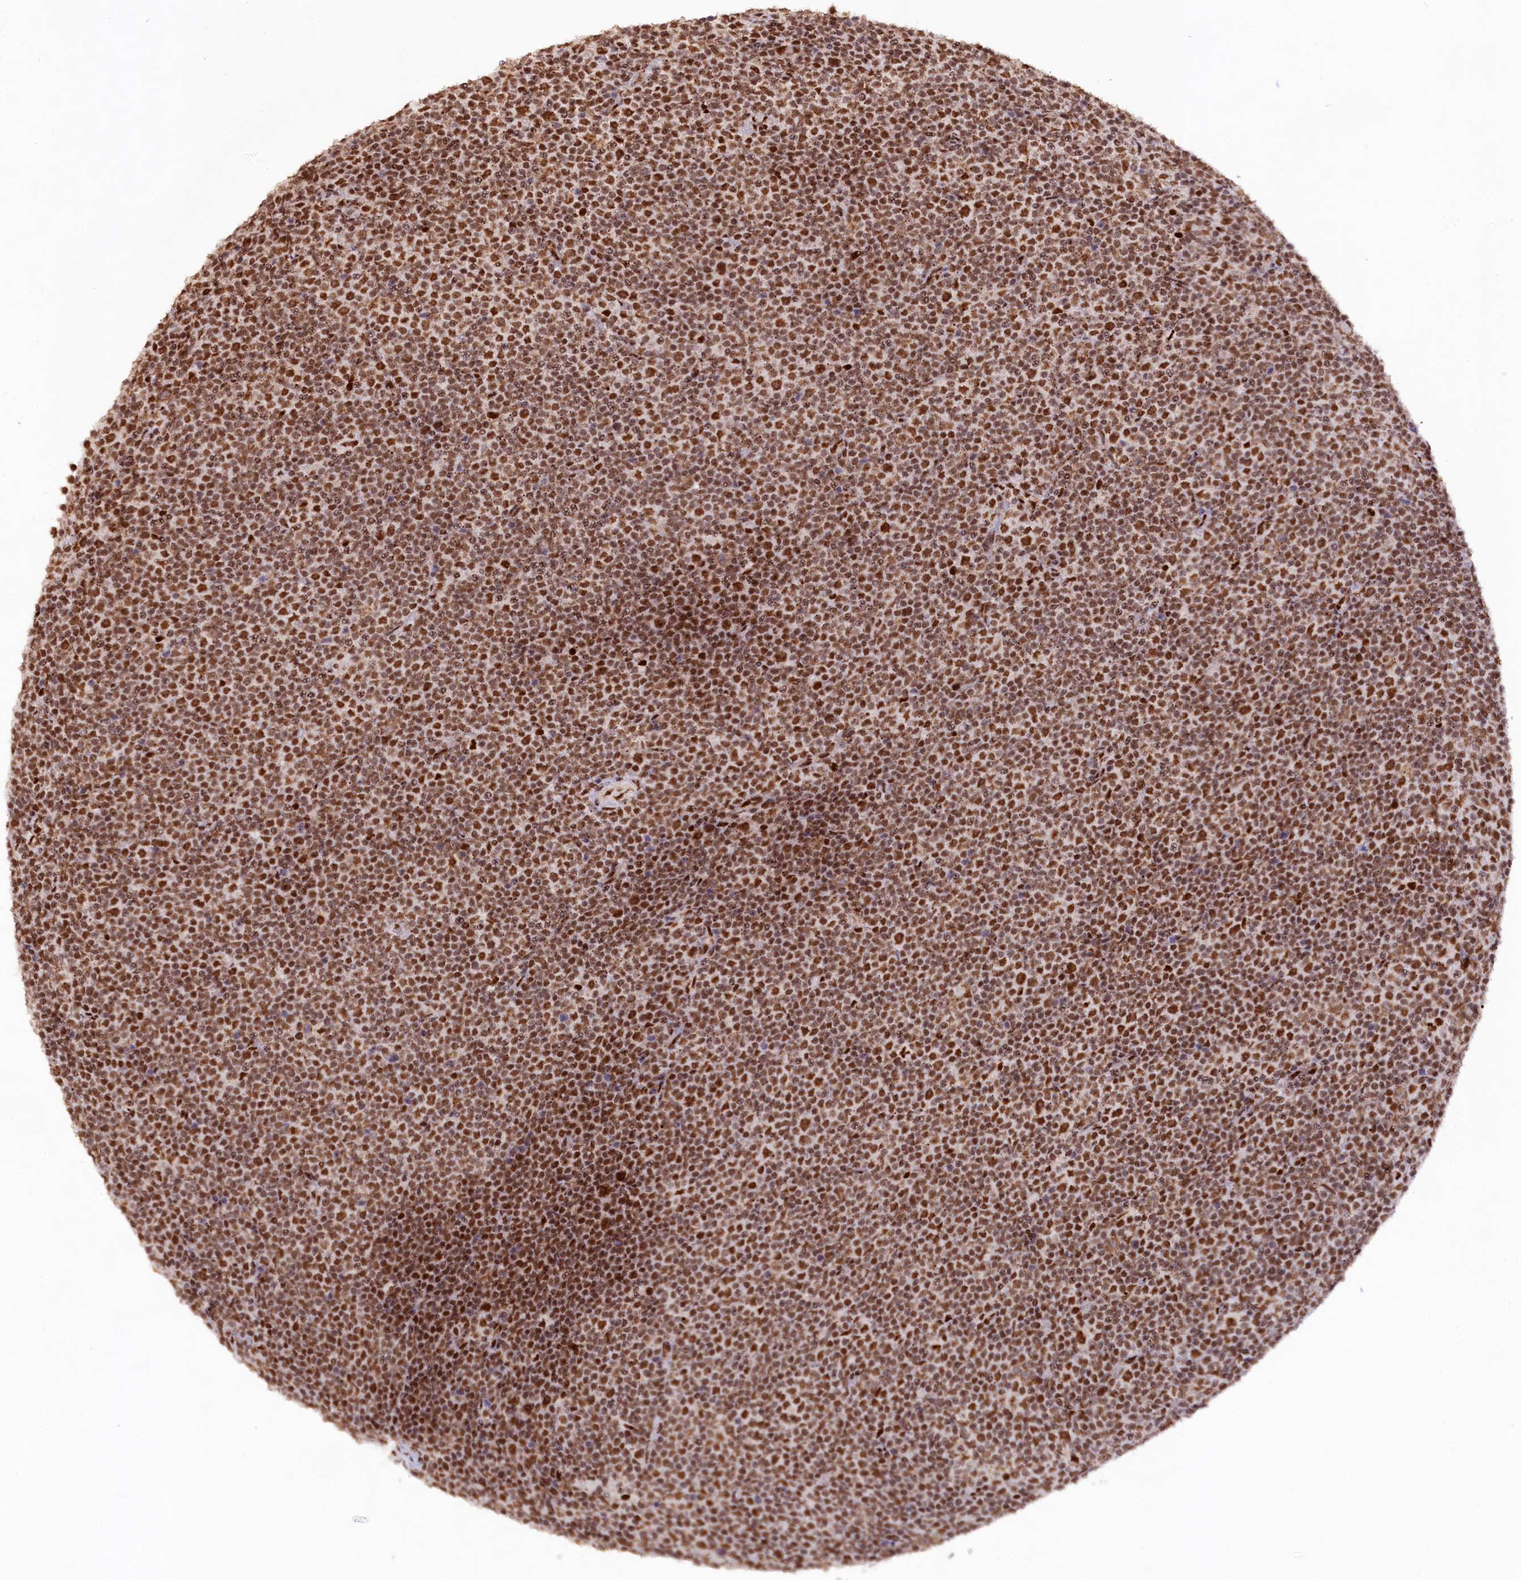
{"staining": {"intensity": "strong", "quantity": ">75%", "location": "nuclear"}, "tissue": "lymphoma", "cell_type": "Tumor cells", "image_type": "cancer", "snomed": [{"axis": "morphology", "description": "Malignant lymphoma, non-Hodgkin's type, Low grade"}, {"axis": "topography", "description": "Lymph node"}], "caption": "A brown stain labels strong nuclear staining of a protein in low-grade malignant lymphoma, non-Hodgkin's type tumor cells.", "gene": "HIRA", "patient": {"sex": "female", "age": 67}}